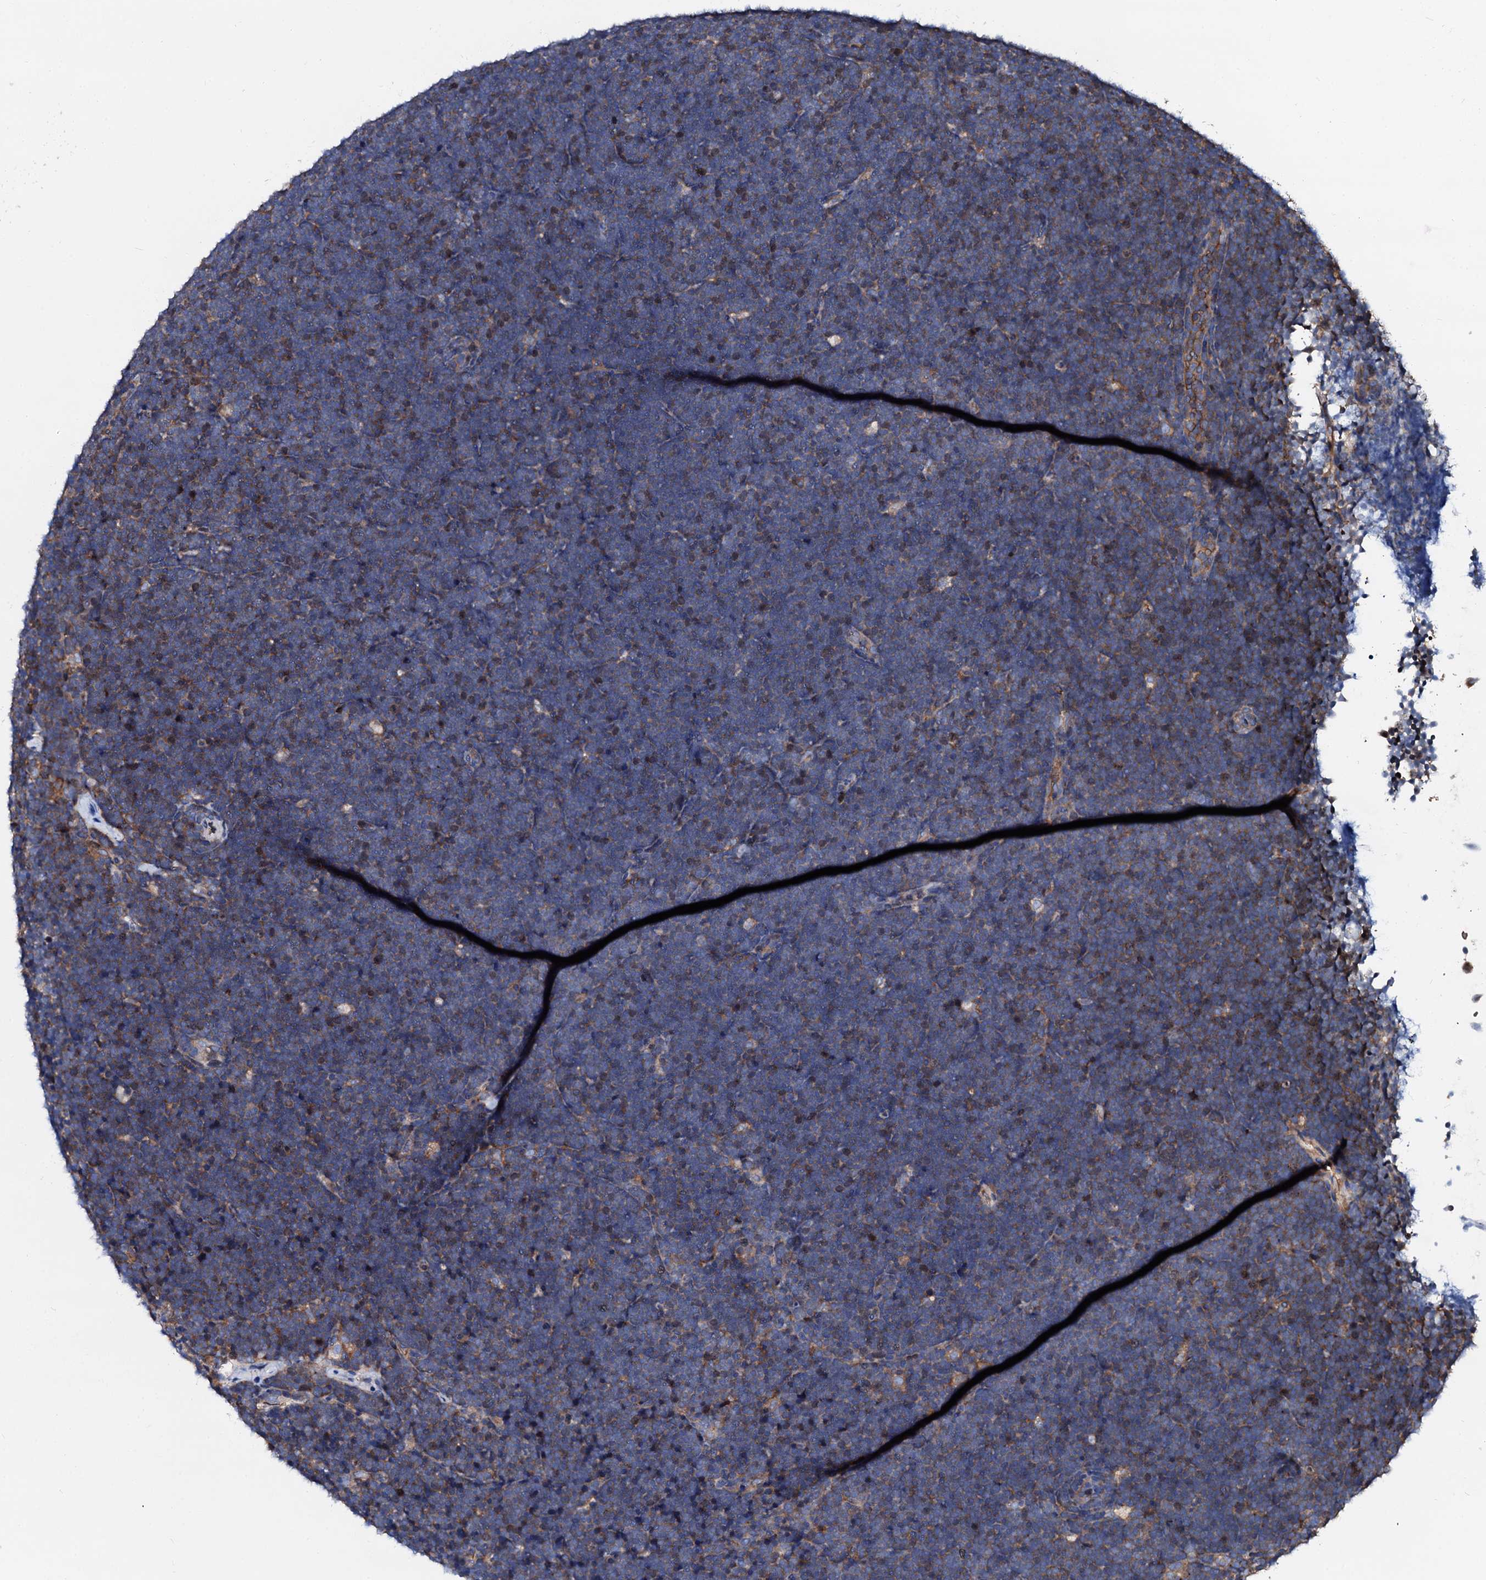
{"staining": {"intensity": "weak", "quantity": "25%-75%", "location": "cytoplasmic/membranous"}, "tissue": "lymphoma", "cell_type": "Tumor cells", "image_type": "cancer", "snomed": [{"axis": "morphology", "description": "Malignant lymphoma, non-Hodgkin's type, High grade"}, {"axis": "topography", "description": "Lymph node"}], "caption": "Tumor cells reveal low levels of weak cytoplasmic/membranous positivity in about 25%-75% of cells in human lymphoma. The staining was performed using DAB, with brown indicating positive protein expression. Nuclei are stained blue with hematoxylin.", "gene": "CSKMT", "patient": {"sex": "male", "age": 13}}